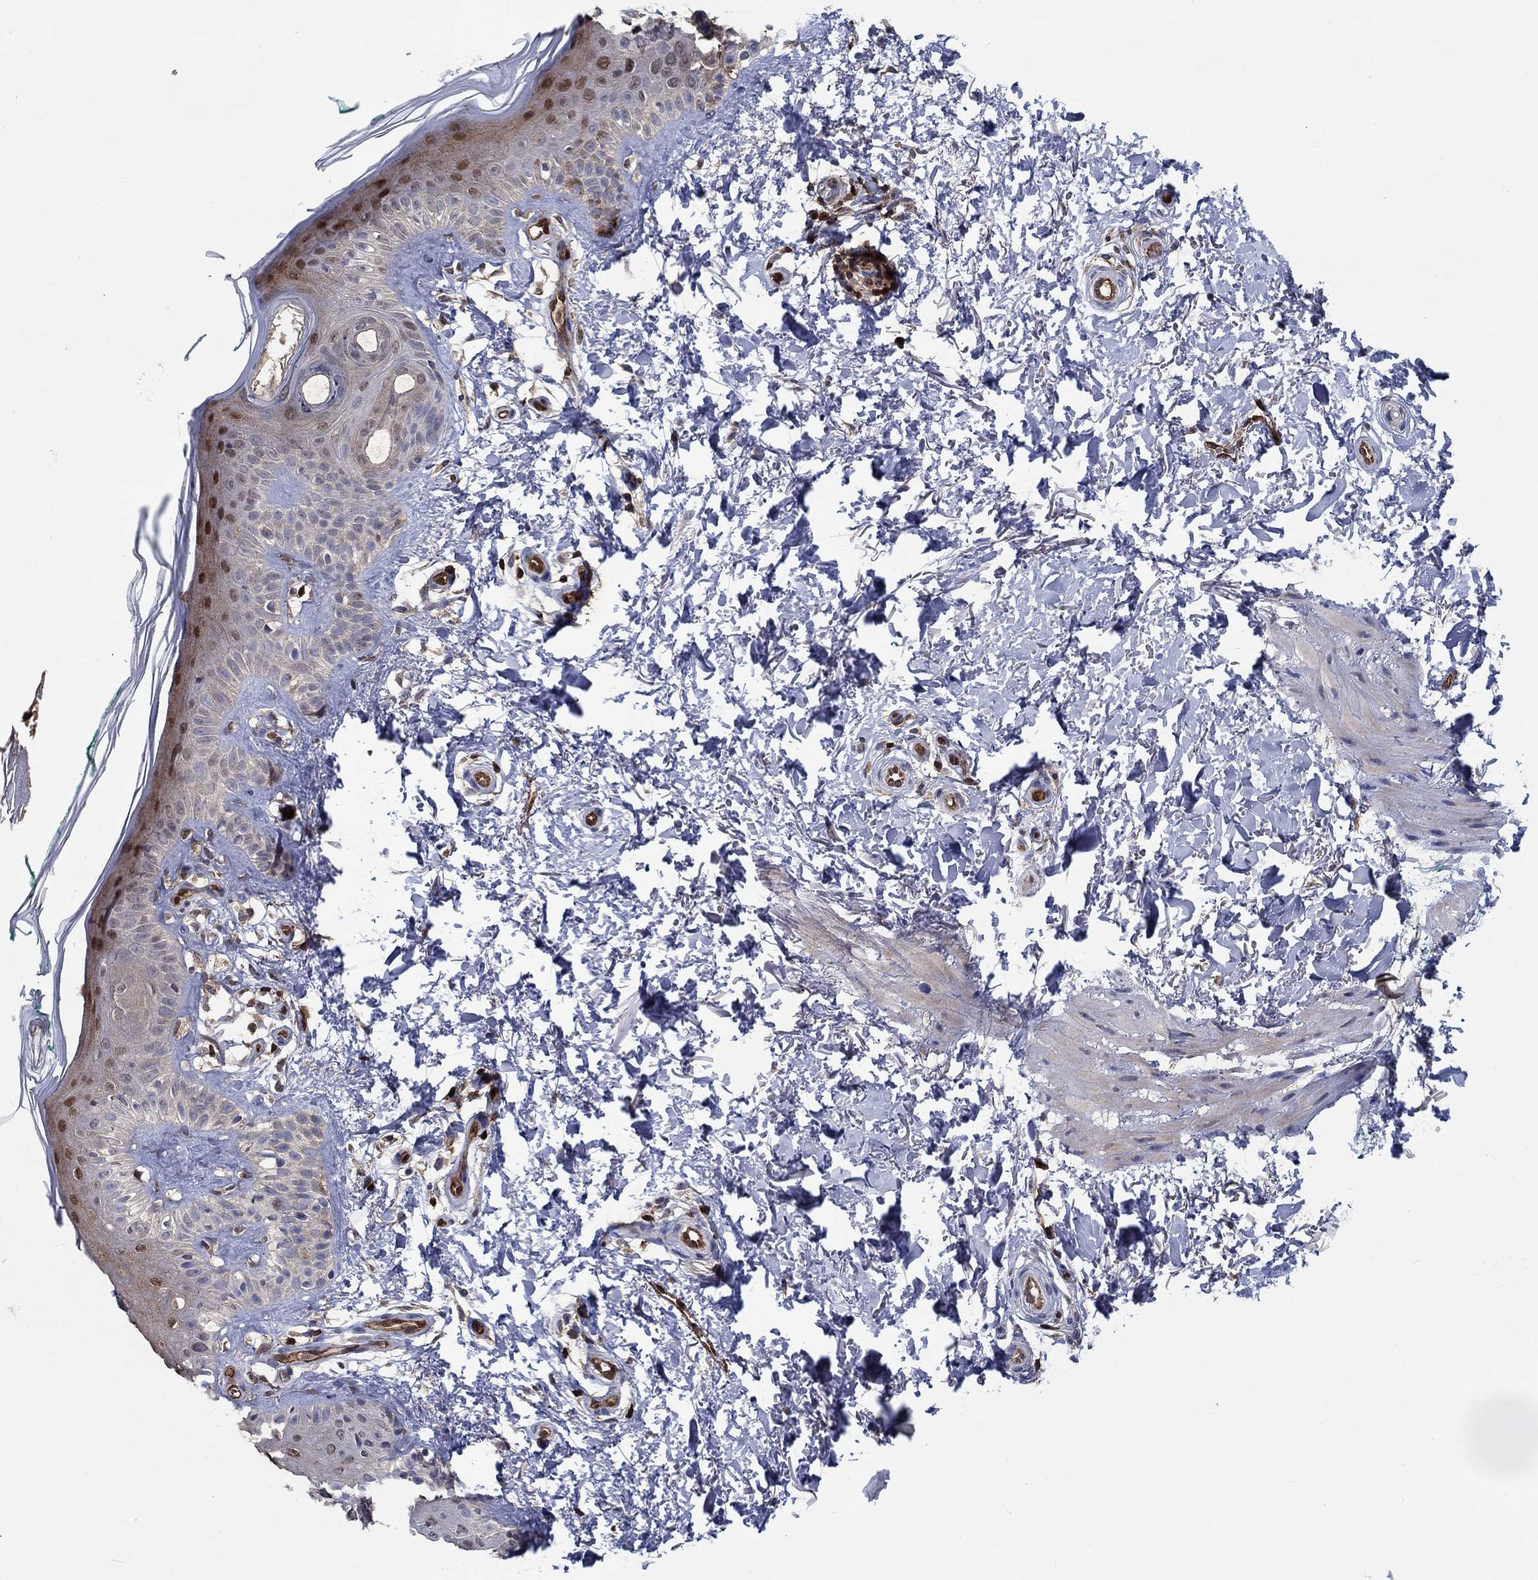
{"staining": {"intensity": "weak", "quantity": "25%-75%", "location": "nuclear"}, "tissue": "skin", "cell_type": "Fibroblasts", "image_type": "normal", "snomed": [{"axis": "morphology", "description": "Normal tissue, NOS"}, {"axis": "morphology", "description": "Inflammation, NOS"}, {"axis": "morphology", "description": "Fibrosis, NOS"}, {"axis": "topography", "description": "Skin"}], "caption": "A photomicrograph of skin stained for a protein exhibits weak nuclear brown staining in fibroblasts. Using DAB (brown) and hematoxylin (blue) stains, captured at high magnification using brightfield microscopy.", "gene": "AGFG2", "patient": {"sex": "male", "age": 71}}